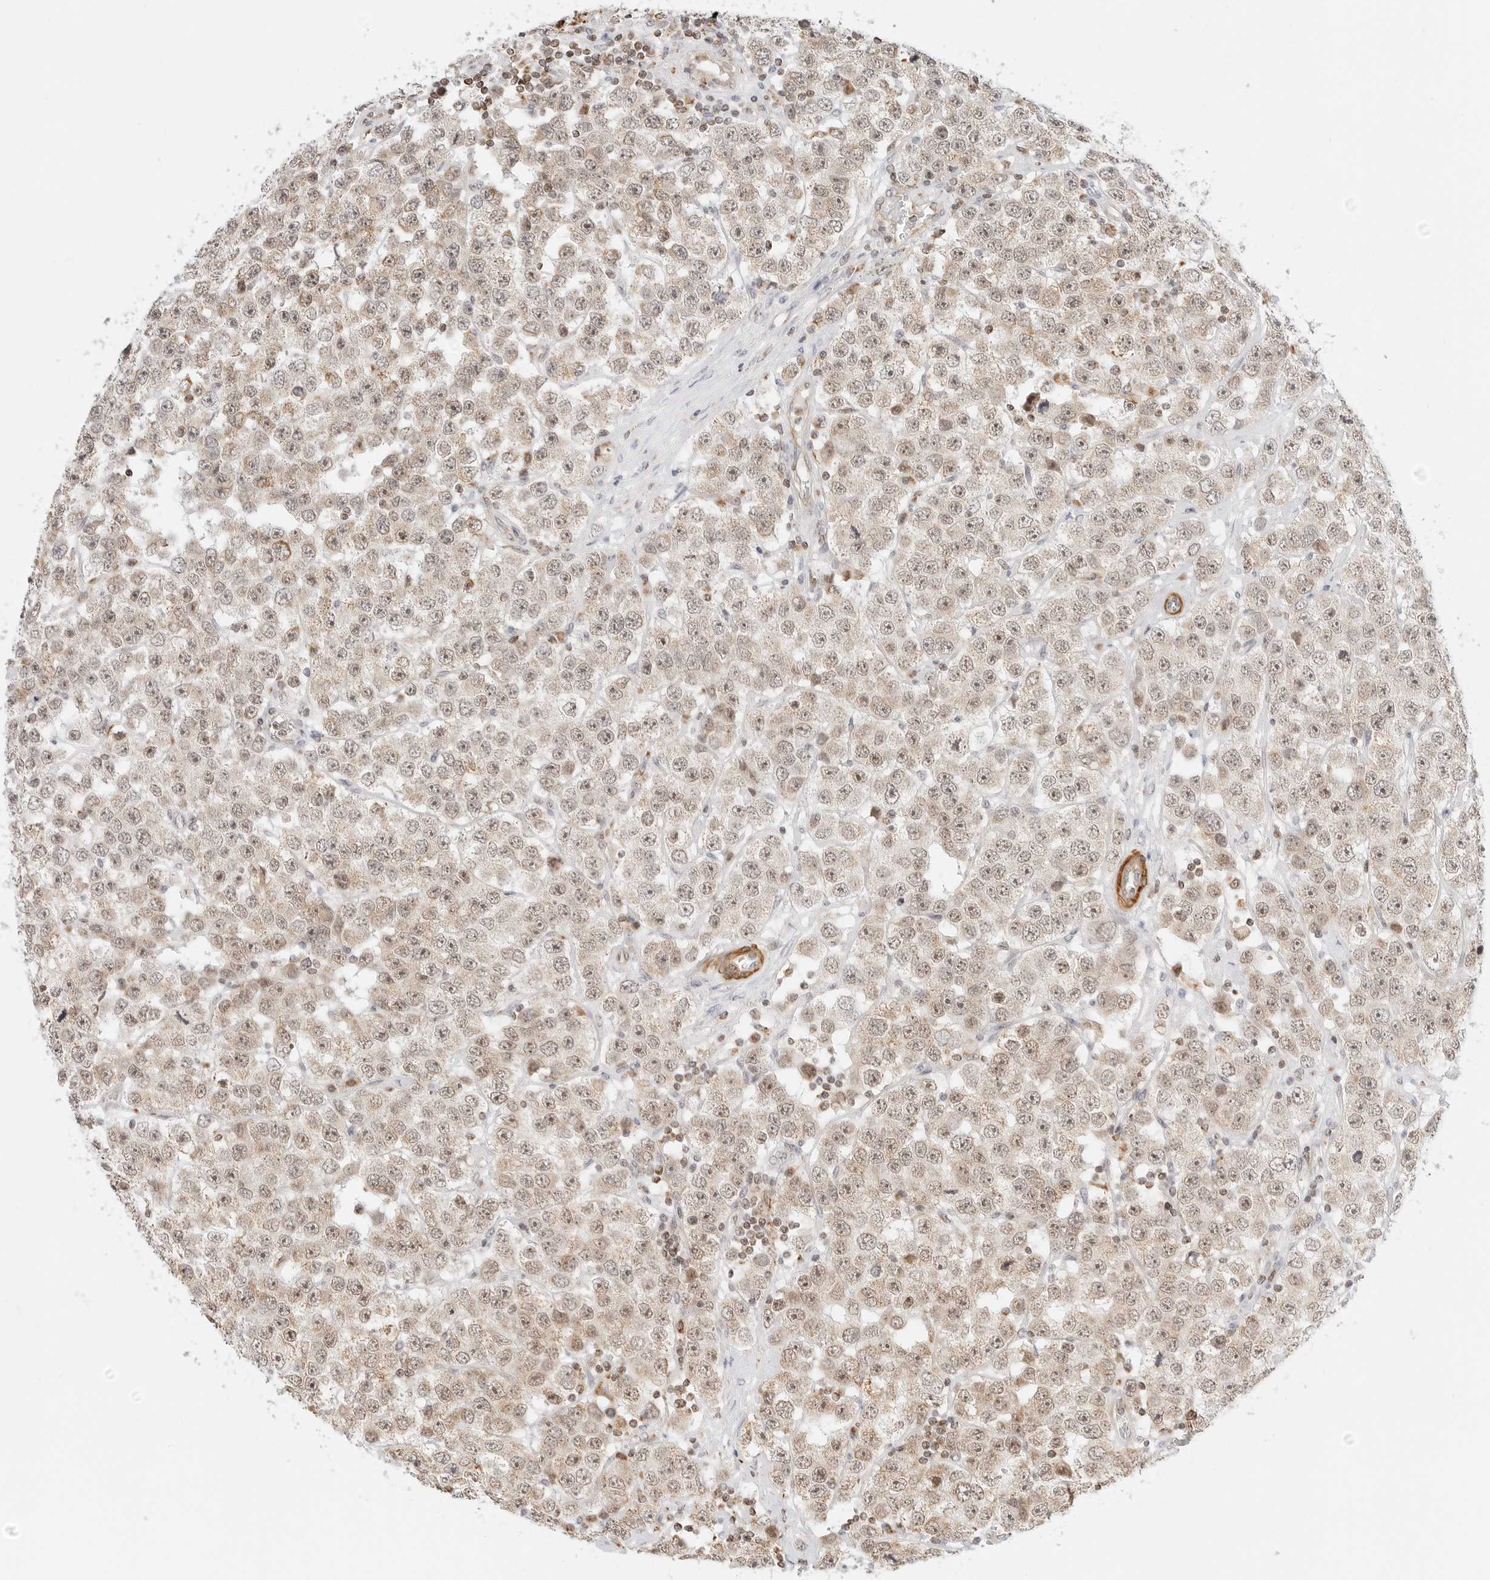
{"staining": {"intensity": "weak", "quantity": ">75%", "location": "nuclear"}, "tissue": "testis cancer", "cell_type": "Tumor cells", "image_type": "cancer", "snomed": [{"axis": "morphology", "description": "Seminoma, NOS"}, {"axis": "topography", "description": "Testis"}], "caption": "Immunohistochemical staining of testis cancer (seminoma) demonstrates low levels of weak nuclear positivity in approximately >75% of tumor cells. The protein is shown in brown color, while the nuclei are stained blue.", "gene": "GORAB", "patient": {"sex": "male", "age": 28}}